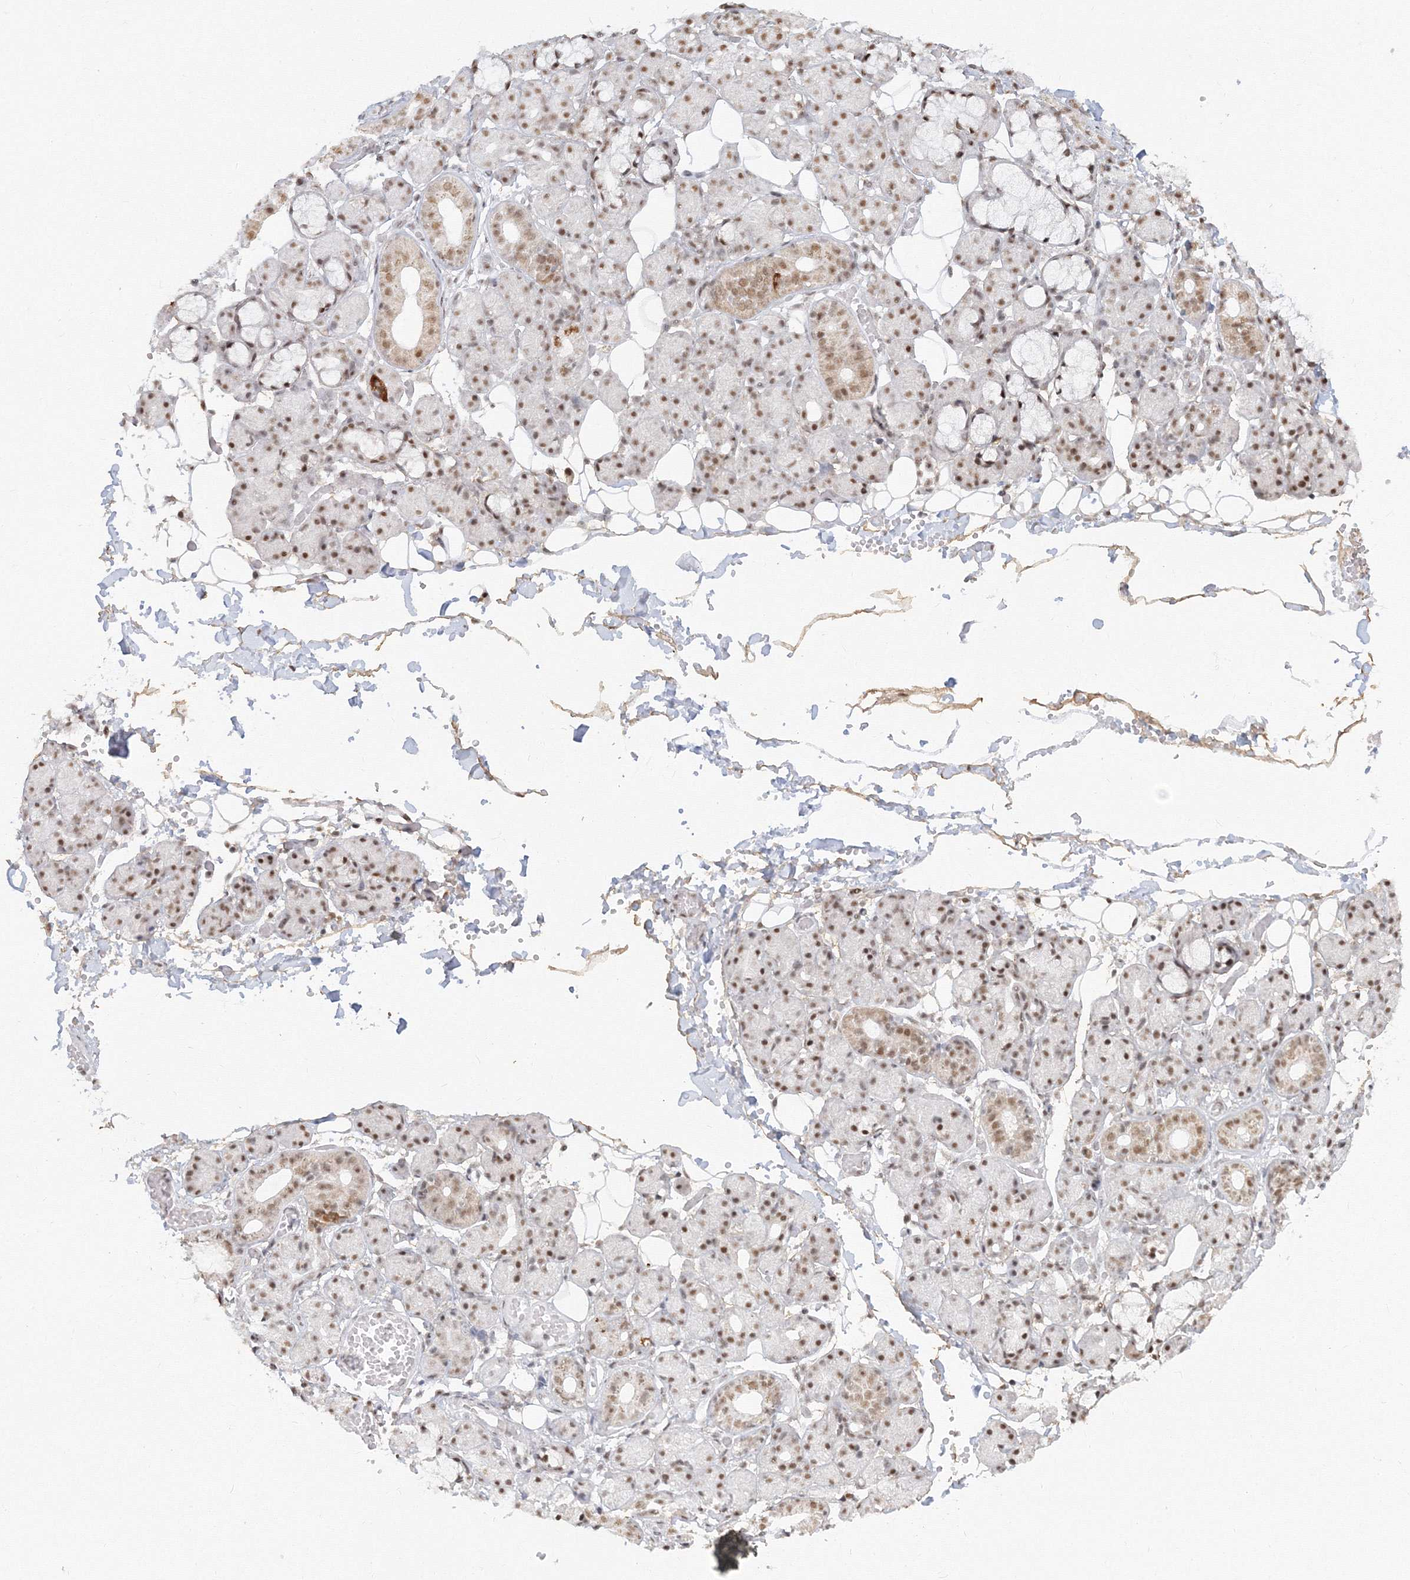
{"staining": {"intensity": "moderate", "quantity": ">75%", "location": "nuclear"}, "tissue": "salivary gland", "cell_type": "Glandular cells", "image_type": "normal", "snomed": [{"axis": "morphology", "description": "Normal tissue, NOS"}, {"axis": "topography", "description": "Salivary gland"}], "caption": "Immunohistochemistry photomicrograph of unremarkable salivary gland: human salivary gland stained using IHC displays medium levels of moderate protein expression localized specifically in the nuclear of glandular cells, appearing as a nuclear brown color.", "gene": "PPP4R2", "patient": {"sex": "male", "age": 63}}